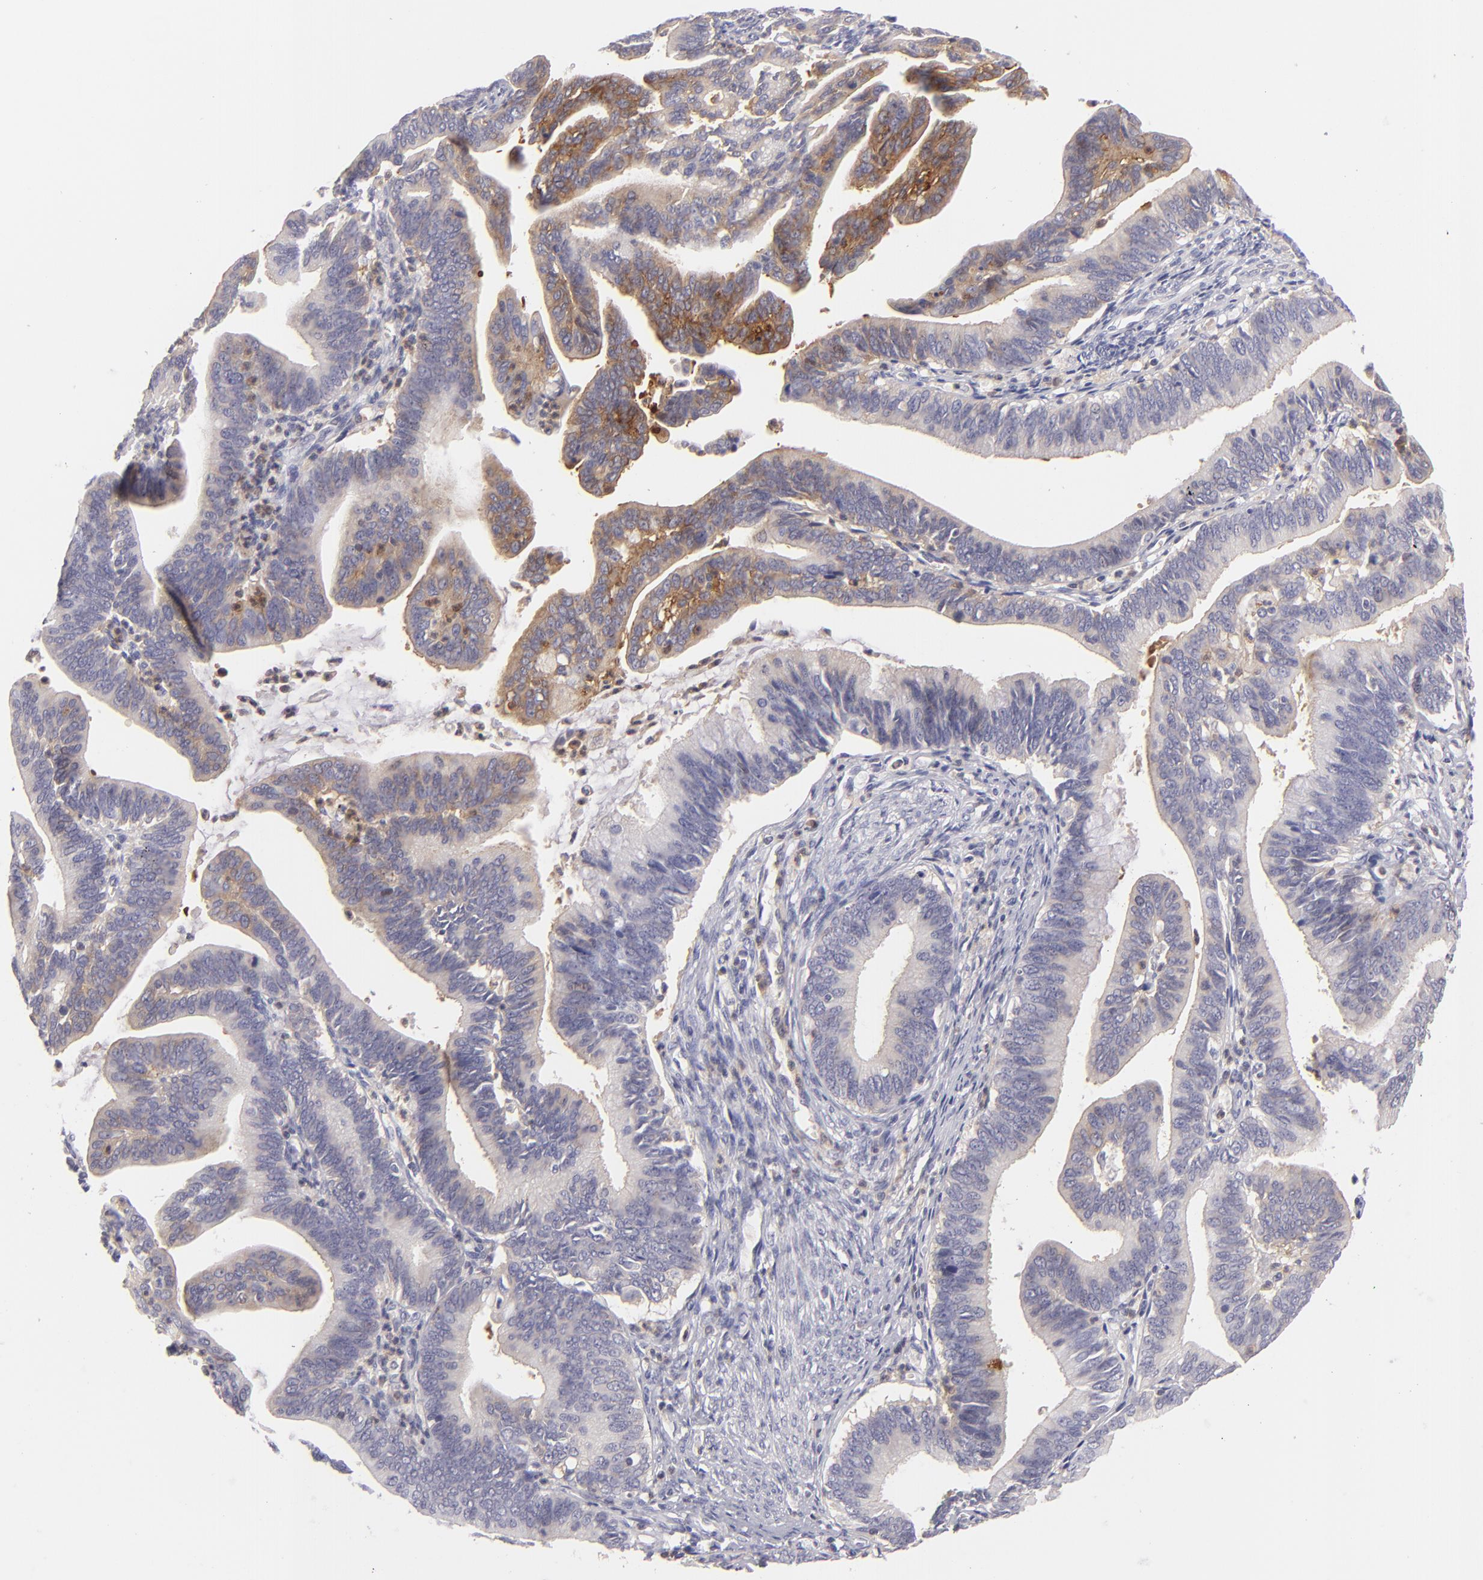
{"staining": {"intensity": "moderate", "quantity": "25%-75%", "location": "cytoplasmic/membranous"}, "tissue": "cervical cancer", "cell_type": "Tumor cells", "image_type": "cancer", "snomed": [{"axis": "morphology", "description": "Adenocarcinoma, NOS"}, {"axis": "topography", "description": "Cervix"}], "caption": "Protein expression analysis of cervical cancer (adenocarcinoma) reveals moderate cytoplasmic/membranous expression in about 25%-75% of tumor cells.", "gene": "MMP10", "patient": {"sex": "female", "age": 47}}